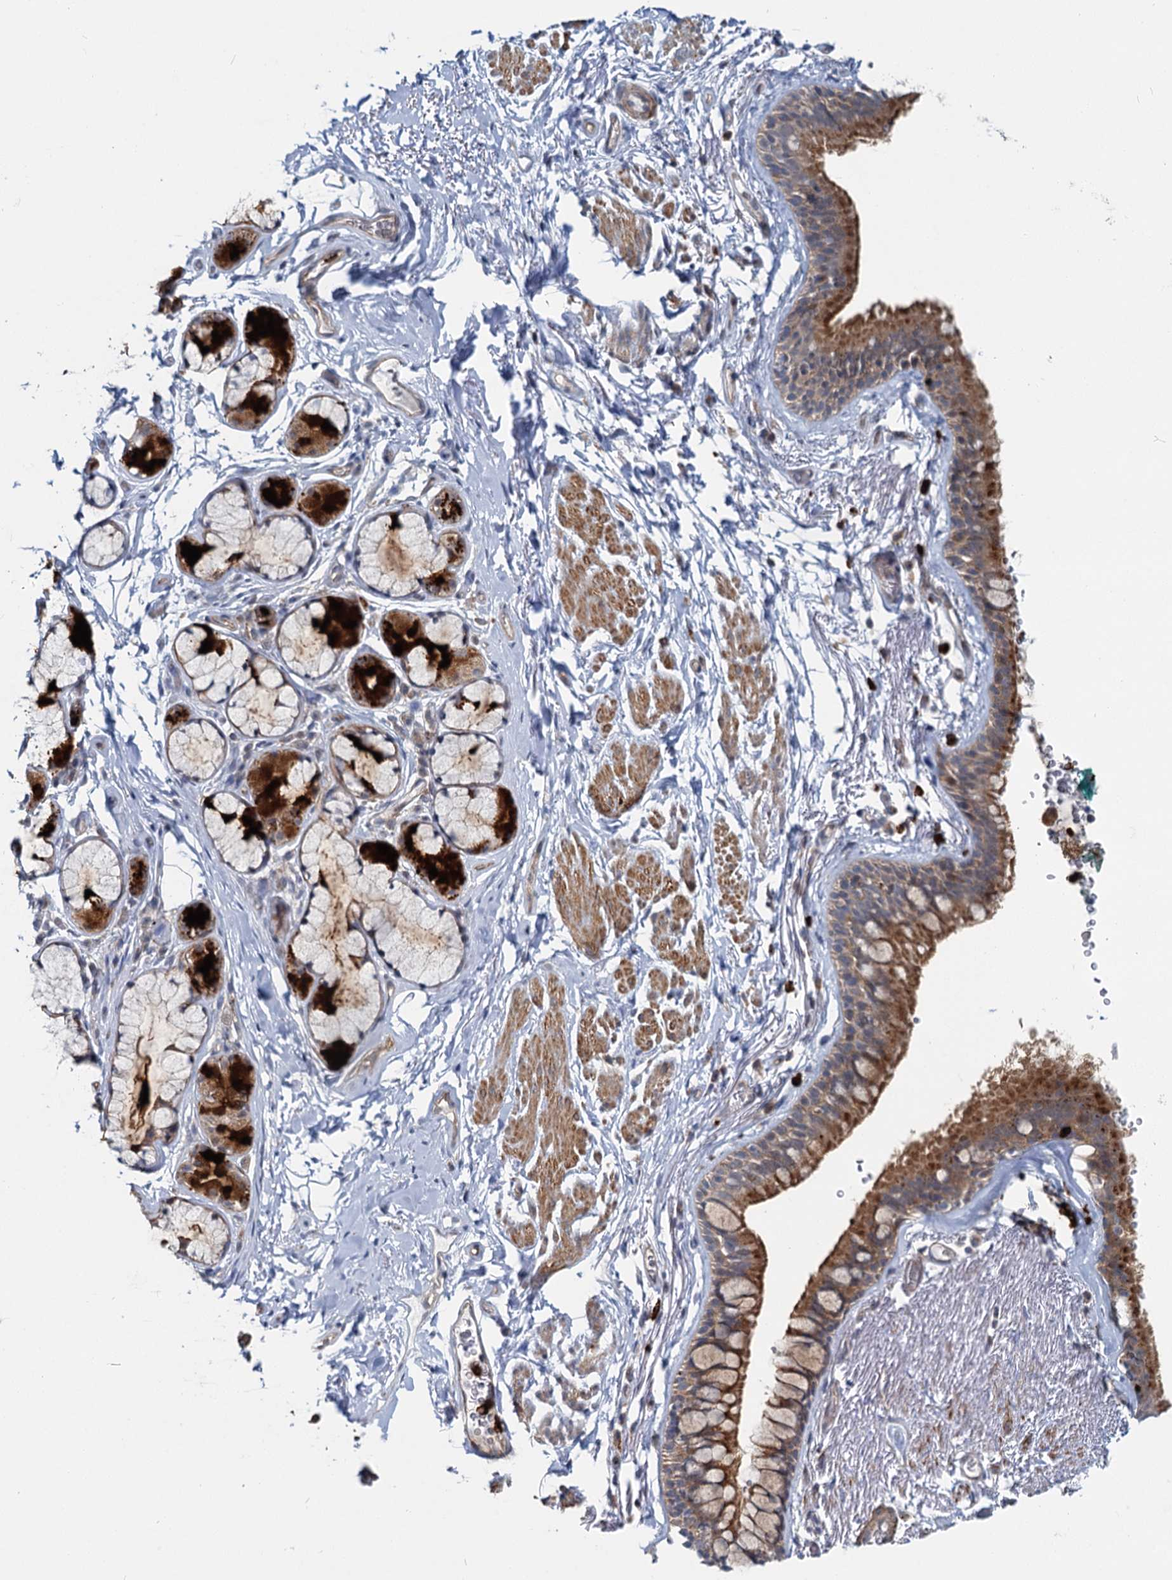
{"staining": {"intensity": "moderate", "quantity": ">75%", "location": "cytoplasmic/membranous"}, "tissue": "bronchus", "cell_type": "Respiratory epithelial cells", "image_type": "normal", "snomed": [{"axis": "morphology", "description": "Normal tissue, NOS"}, {"axis": "topography", "description": "Cartilage tissue"}], "caption": "Bronchus stained with a brown dye displays moderate cytoplasmic/membranous positive positivity in about >75% of respiratory epithelial cells.", "gene": "ADCY2", "patient": {"sex": "male", "age": 63}}